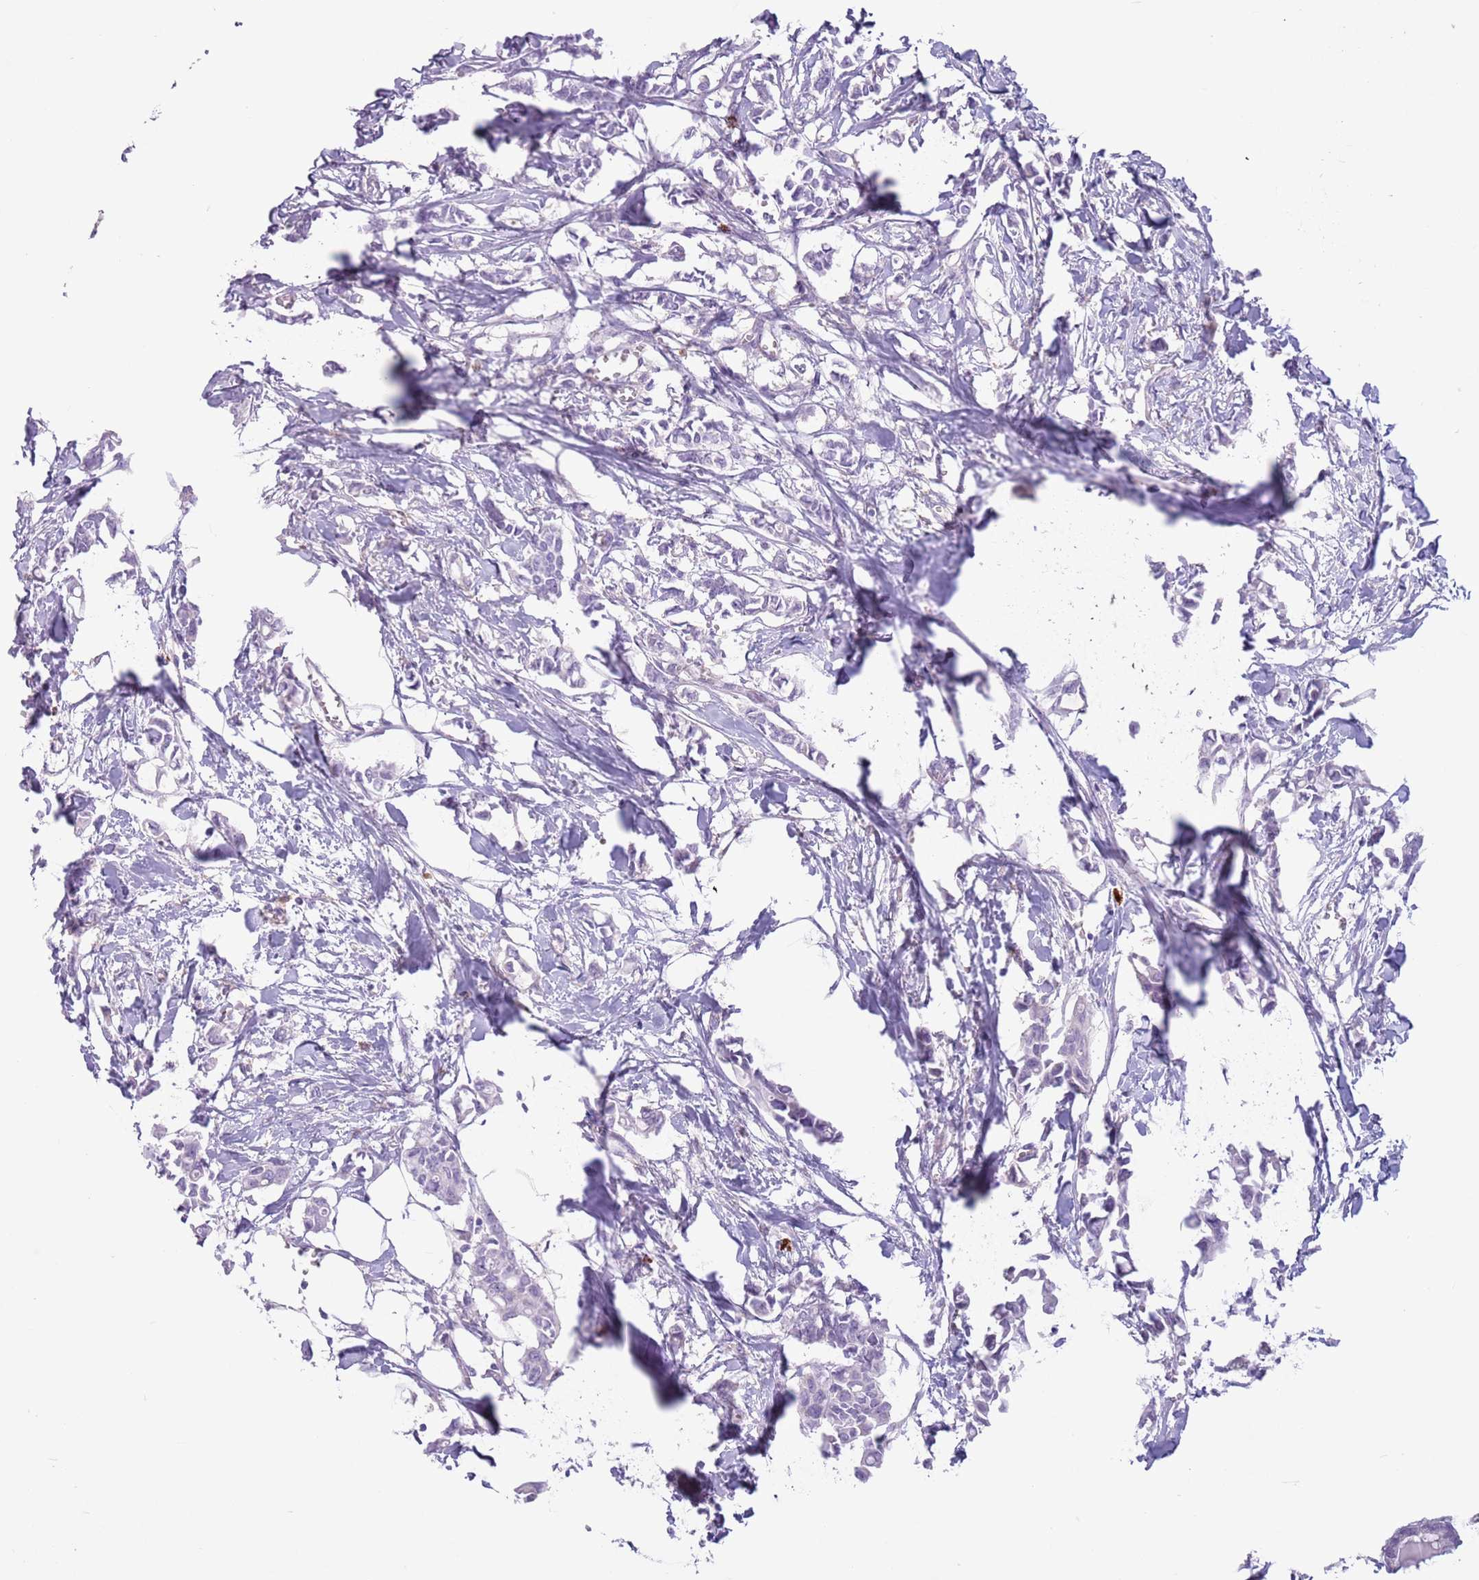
{"staining": {"intensity": "negative", "quantity": "none", "location": "none"}, "tissue": "breast cancer", "cell_type": "Tumor cells", "image_type": "cancer", "snomed": [{"axis": "morphology", "description": "Duct carcinoma"}, {"axis": "topography", "description": "Breast"}], "caption": "An immunohistochemistry photomicrograph of infiltrating ductal carcinoma (breast) is shown. There is no staining in tumor cells of infiltrating ductal carcinoma (breast).", "gene": "SNX6", "patient": {"sex": "female", "age": 41}}